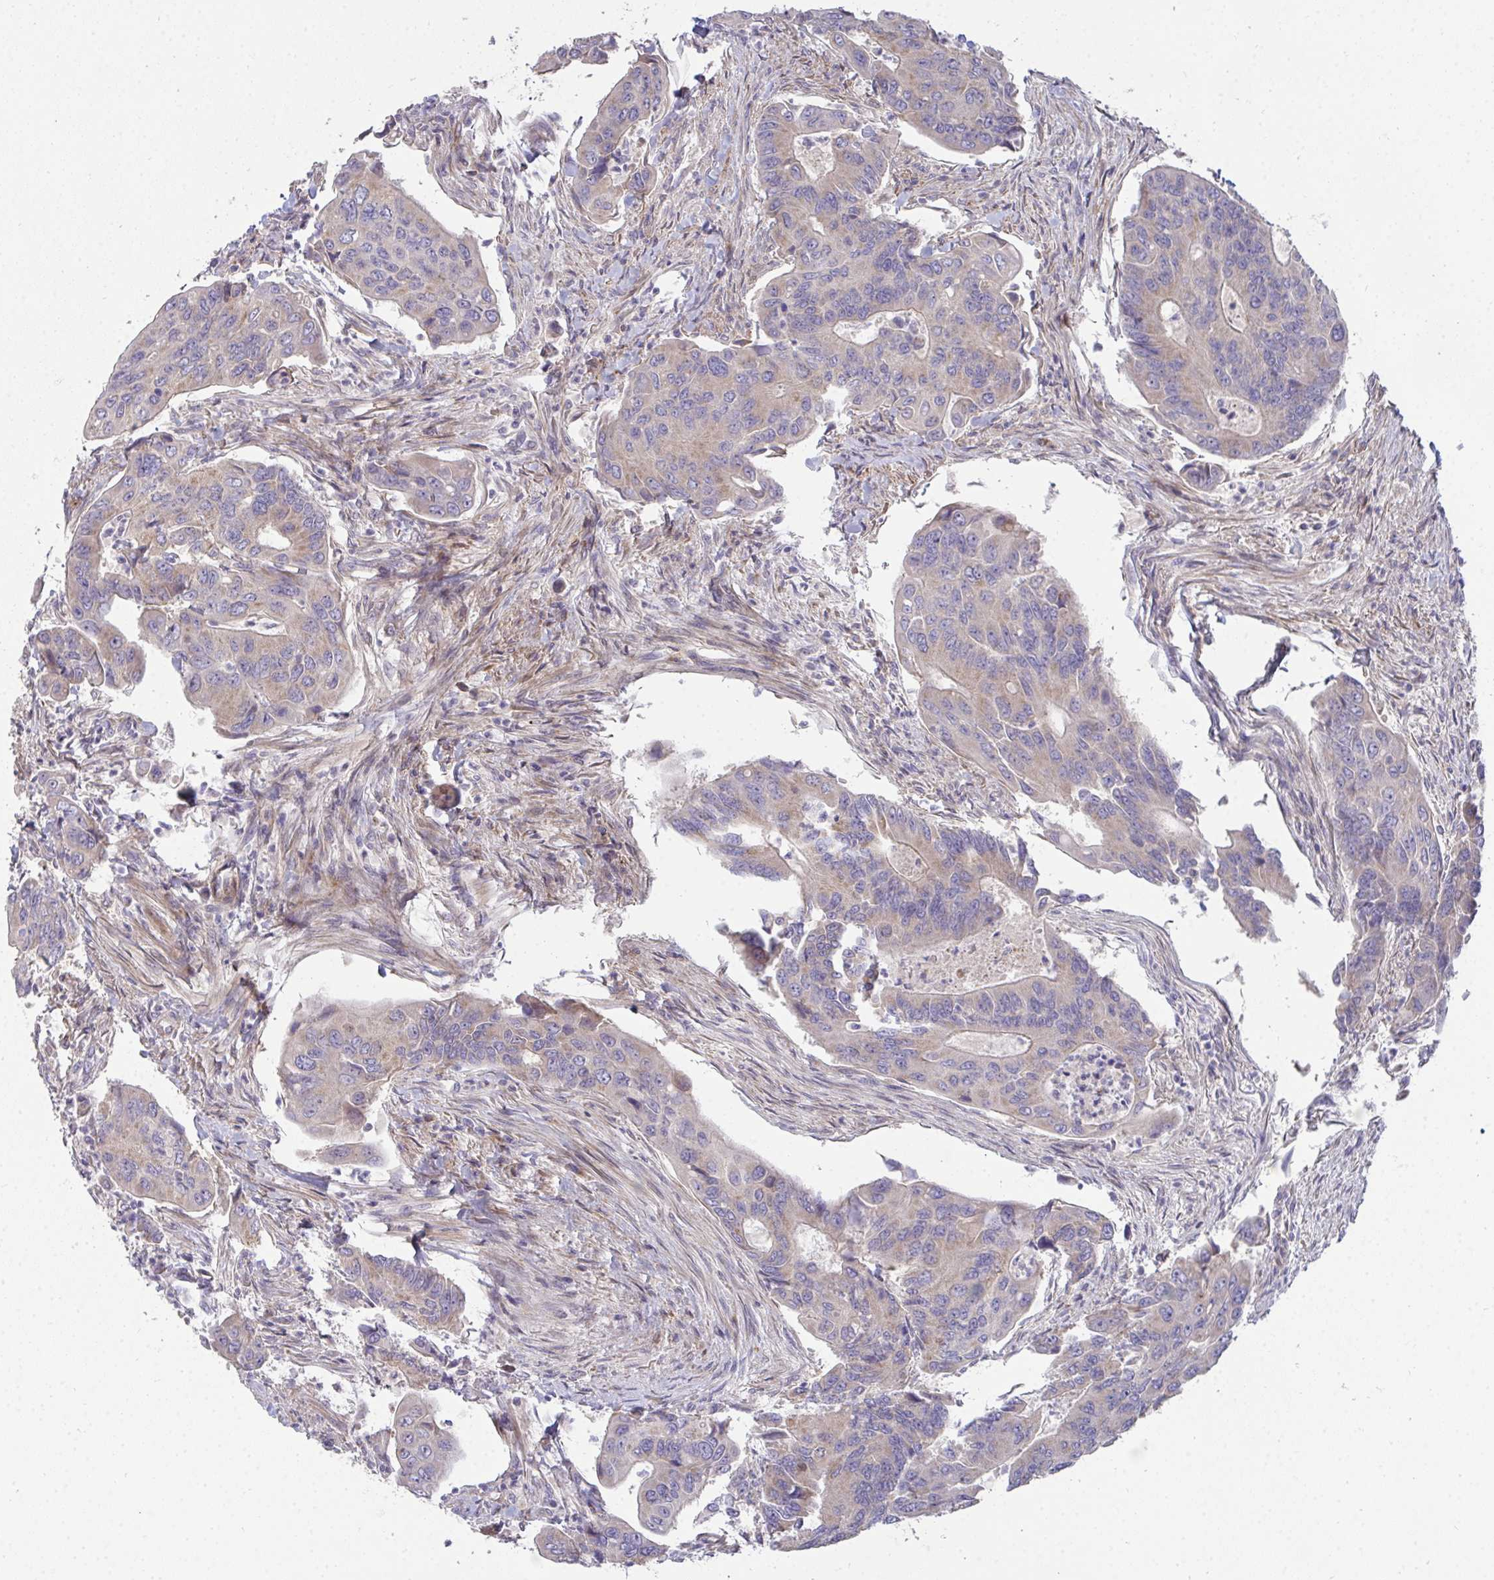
{"staining": {"intensity": "weak", "quantity": ">75%", "location": "cytoplasmic/membranous"}, "tissue": "colorectal cancer", "cell_type": "Tumor cells", "image_type": "cancer", "snomed": [{"axis": "morphology", "description": "Adenocarcinoma, NOS"}, {"axis": "topography", "description": "Colon"}], "caption": "The histopathology image displays staining of colorectal cancer (adenocarcinoma), revealing weak cytoplasmic/membranous protein staining (brown color) within tumor cells.", "gene": "SH2D1B", "patient": {"sex": "female", "age": 67}}